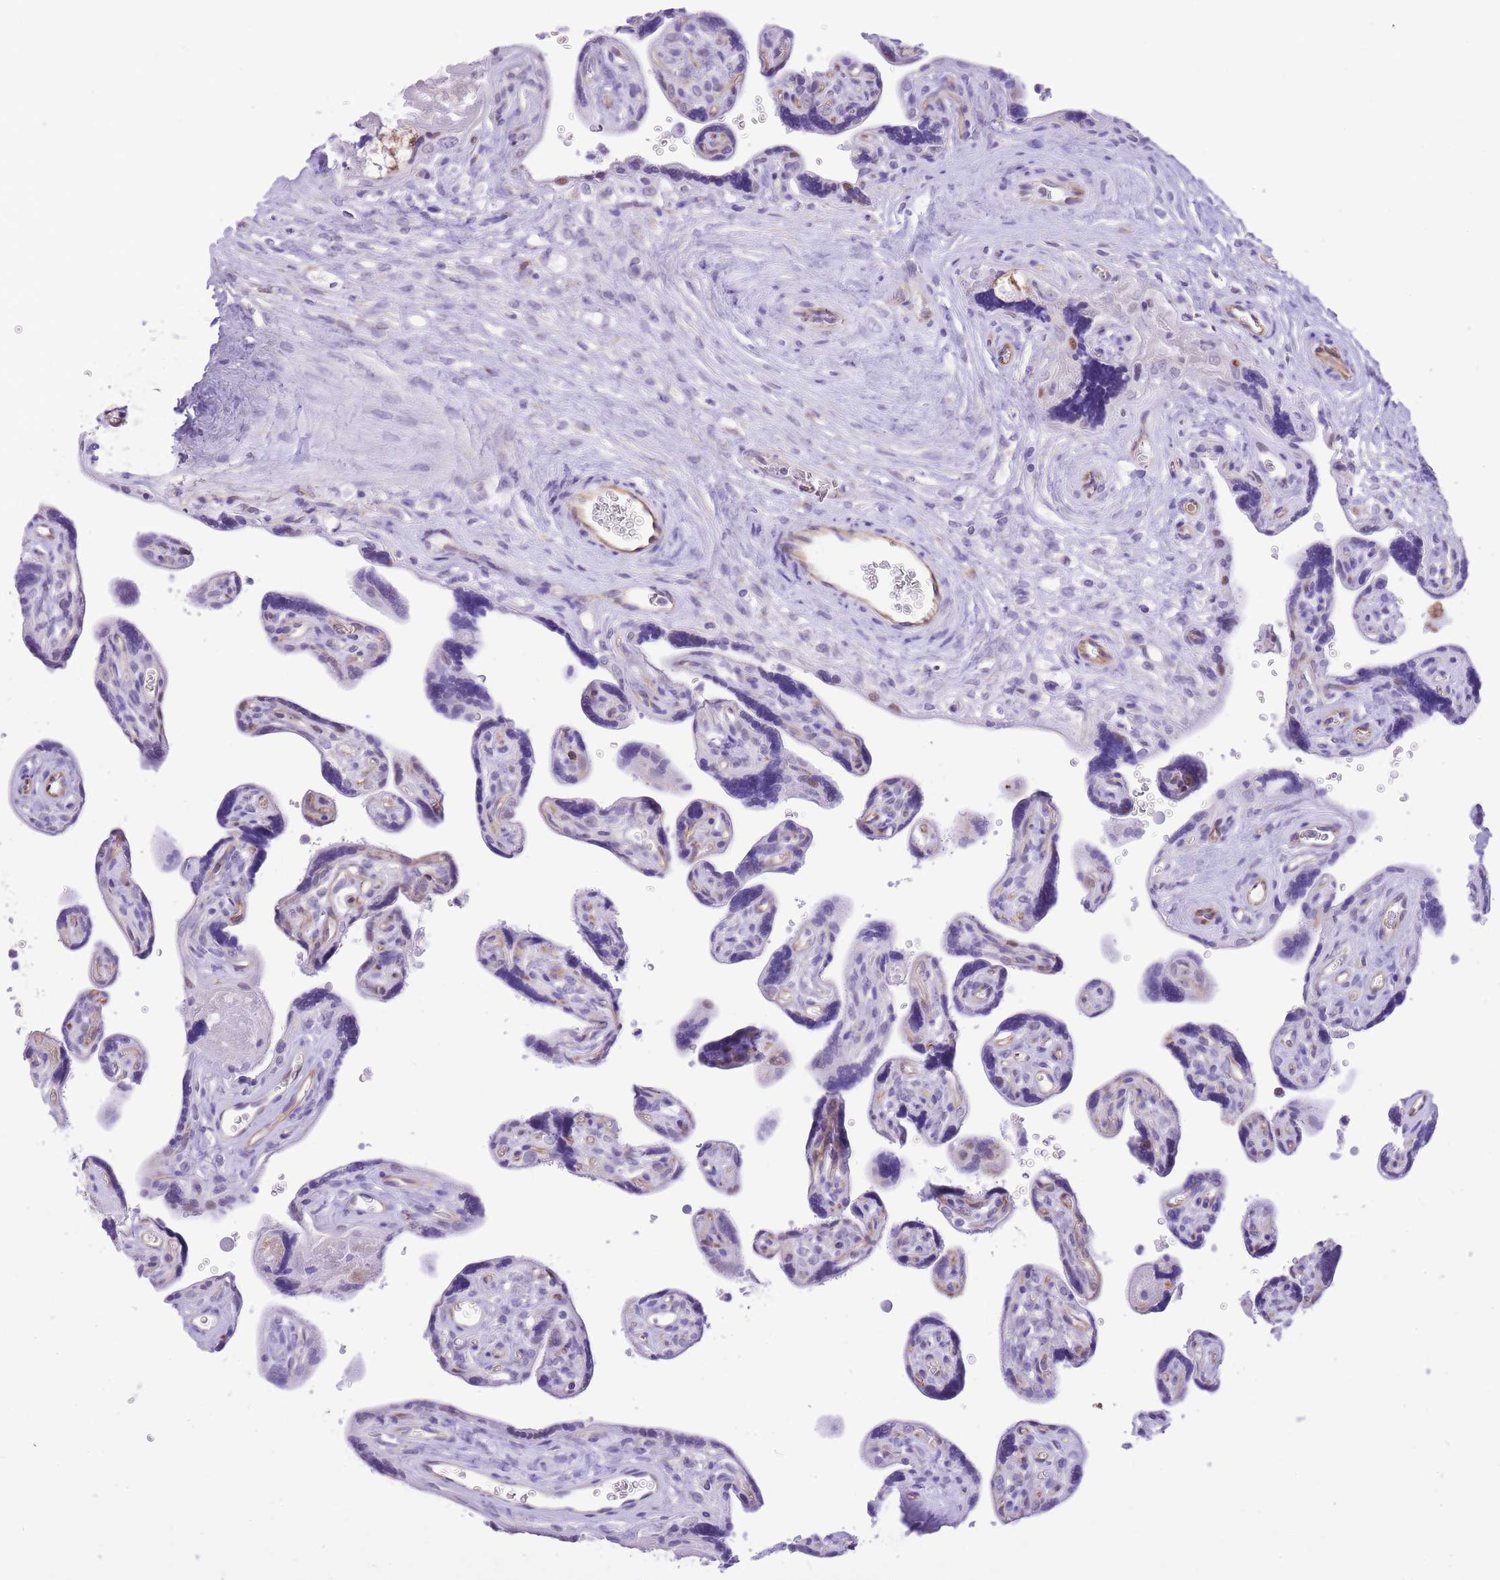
{"staining": {"intensity": "negative", "quantity": "none", "location": "none"}, "tissue": "placenta", "cell_type": "Decidual cells", "image_type": "normal", "snomed": [{"axis": "morphology", "description": "Normal tissue, NOS"}, {"axis": "topography", "description": "Placenta"}], "caption": "Benign placenta was stained to show a protein in brown. There is no significant positivity in decidual cells.", "gene": "MEIOSIN", "patient": {"sex": "female", "age": 39}}